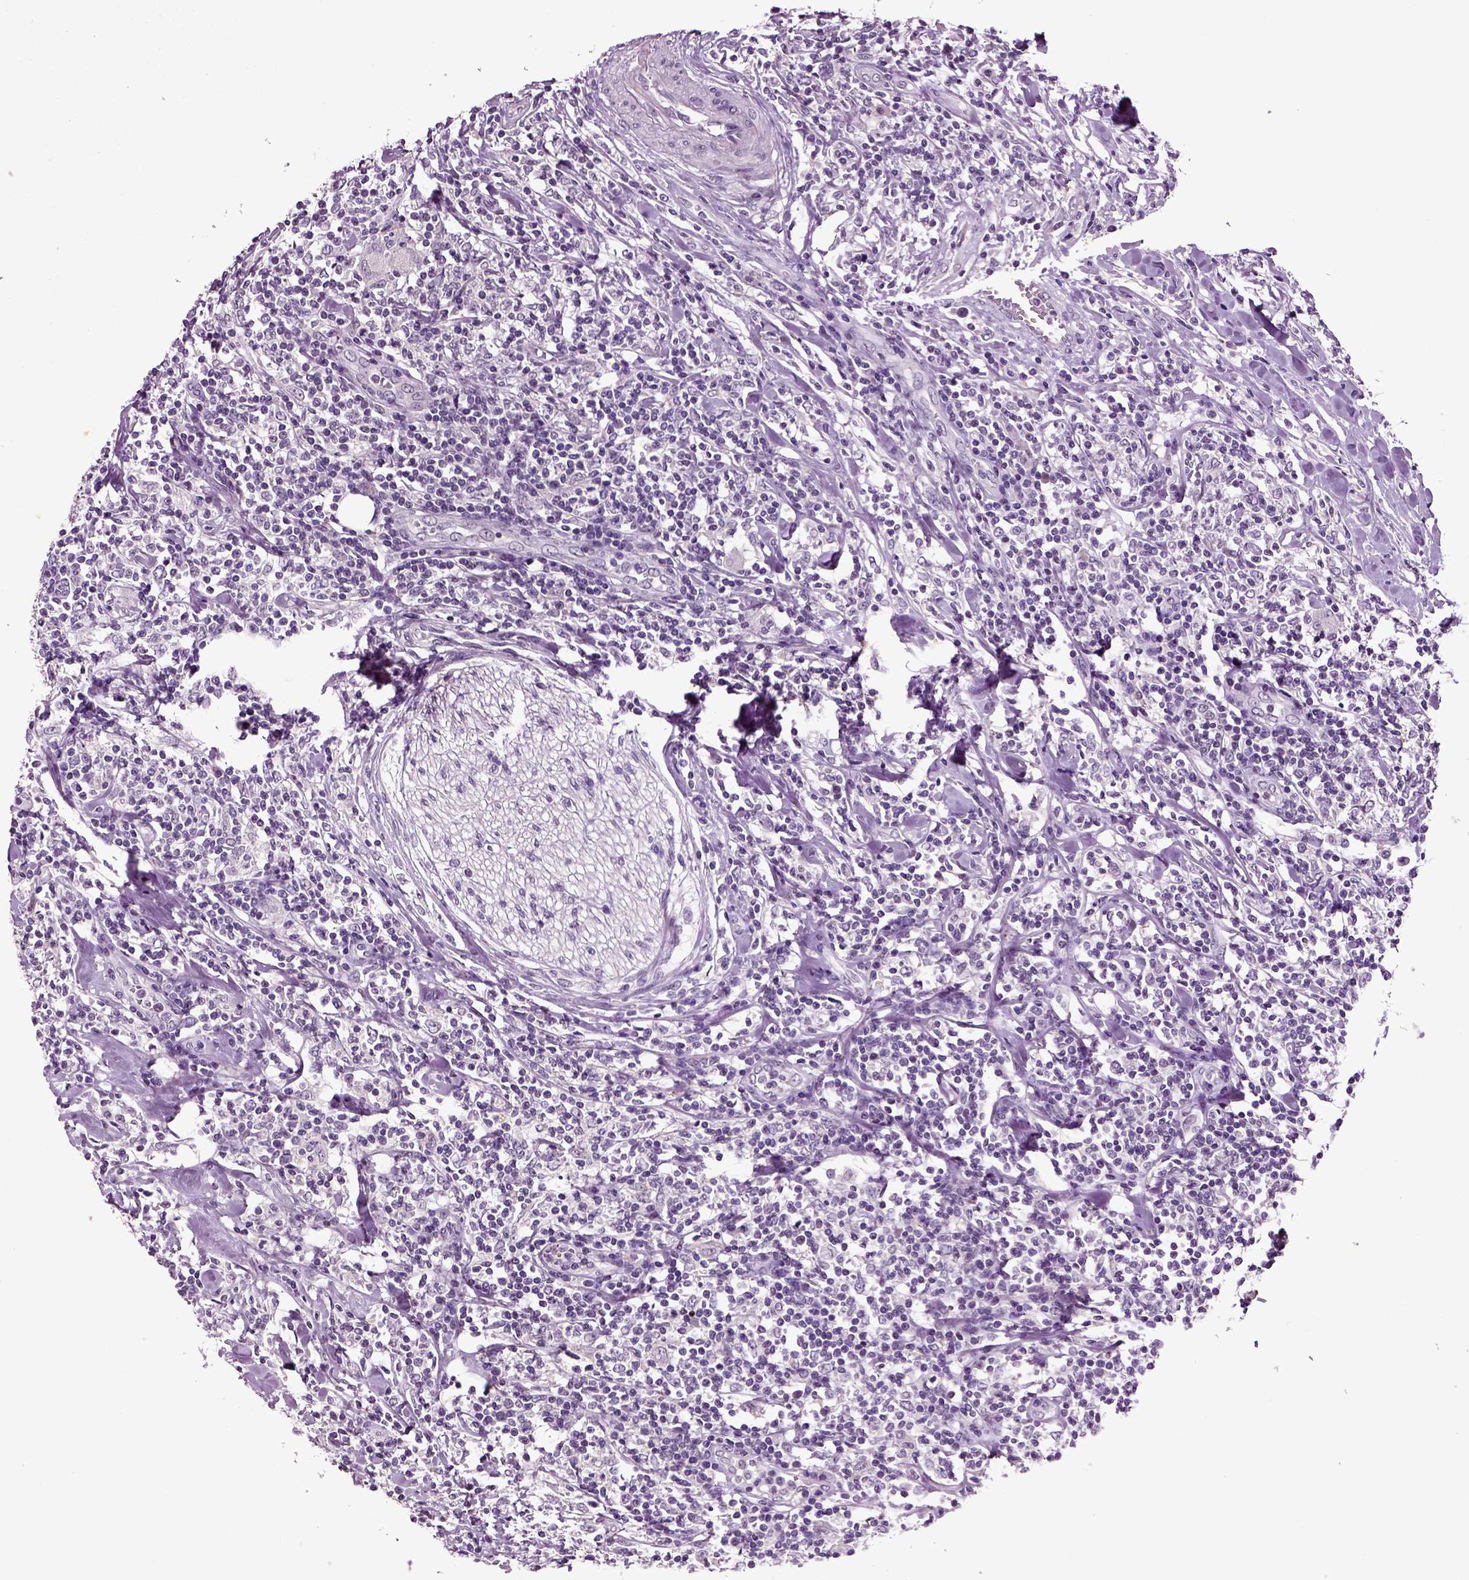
{"staining": {"intensity": "negative", "quantity": "none", "location": "none"}, "tissue": "lymphoma", "cell_type": "Tumor cells", "image_type": "cancer", "snomed": [{"axis": "morphology", "description": "Malignant lymphoma, non-Hodgkin's type, High grade"}, {"axis": "topography", "description": "Lymph node"}], "caption": "The immunohistochemistry (IHC) photomicrograph has no significant positivity in tumor cells of high-grade malignant lymphoma, non-Hodgkin's type tissue.", "gene": "CRHR1", "patient": {"sex": "female", "age": 84}}